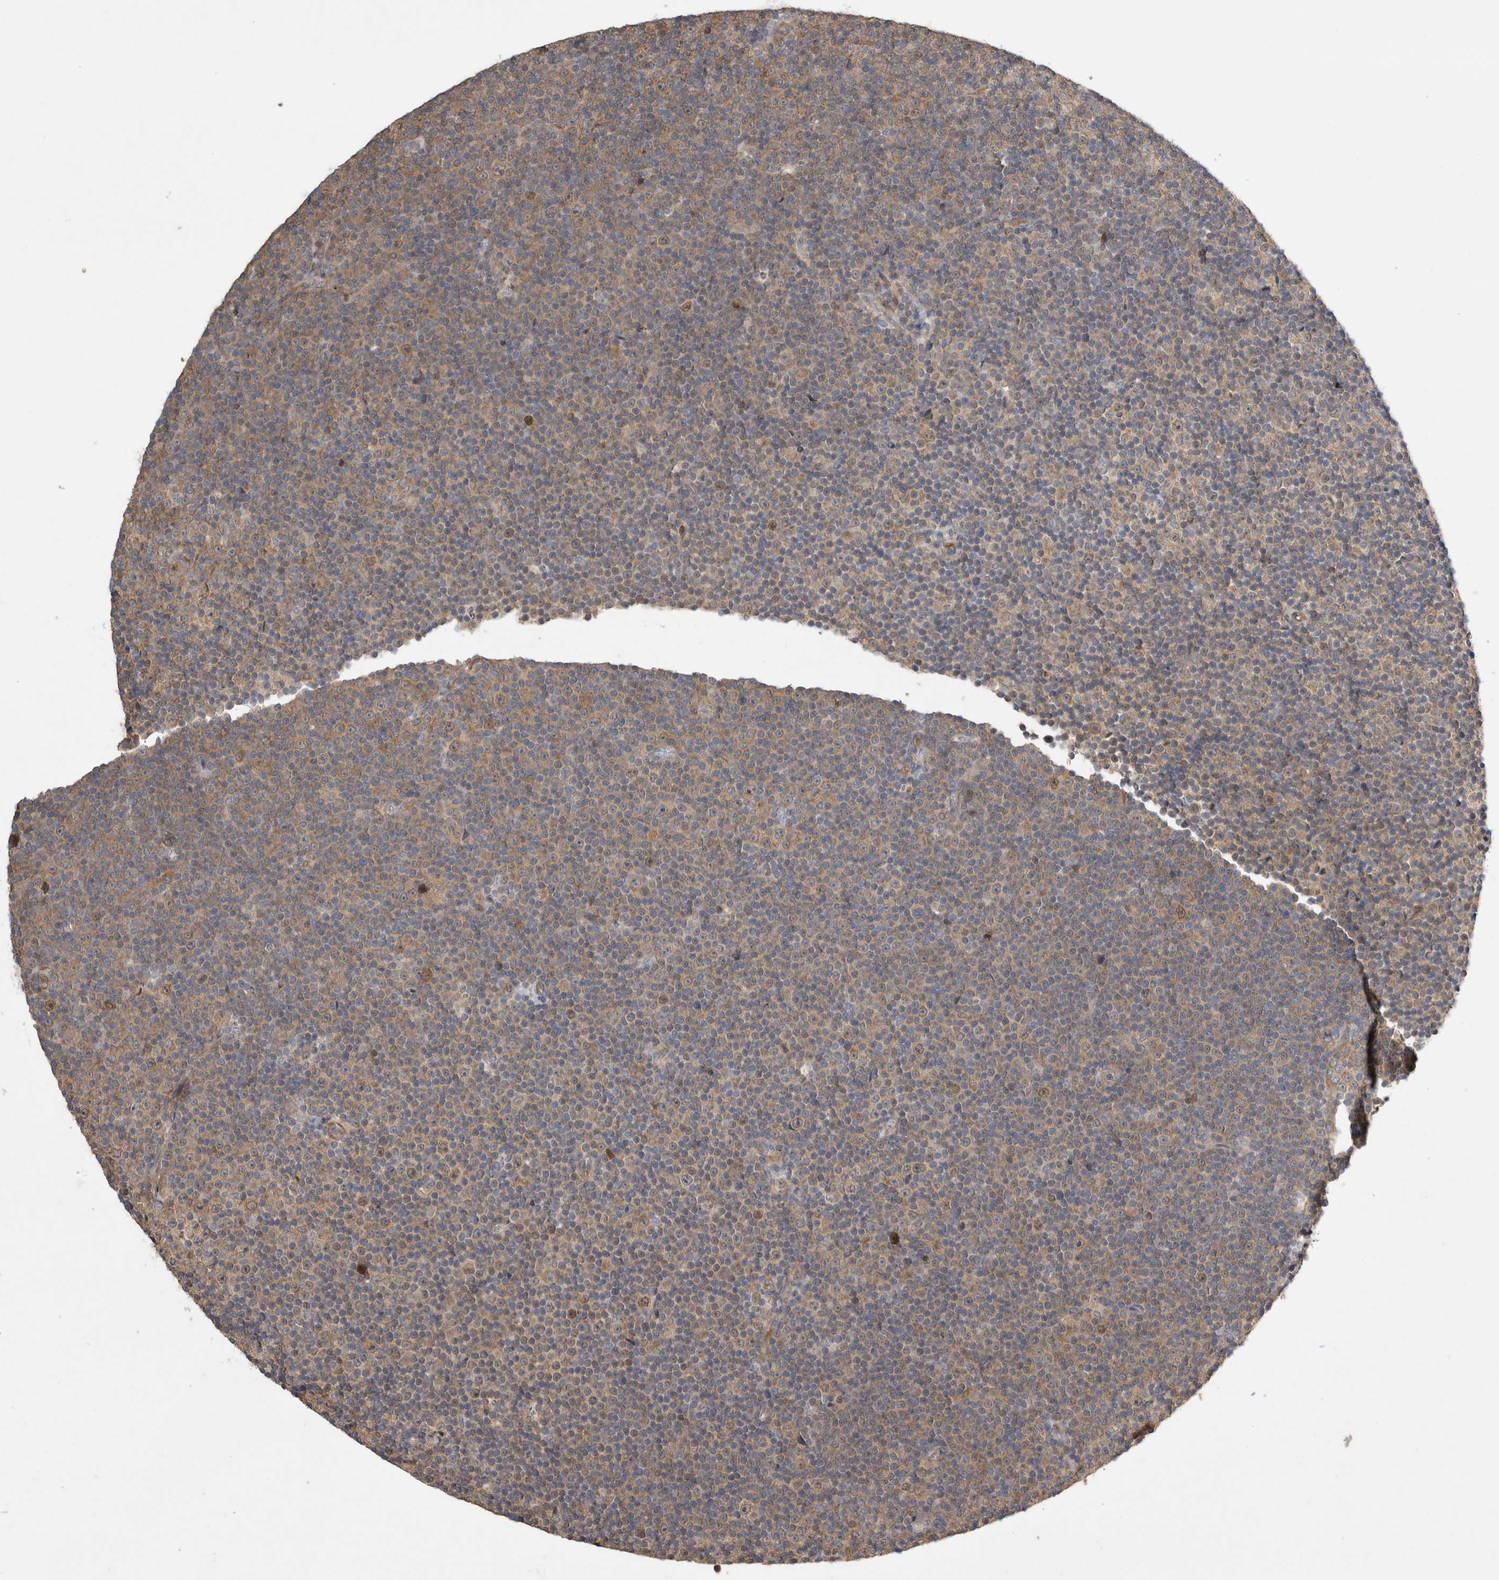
{"staining": {"intensity": "weak", "quantity": ">75%", "location": "cytoplasmic/membranous"}, "tissue": "lymphoma", "cell_type": "Tumor cells", "image_type": "cancer", "snomed": [{"axis": "morphology", "description": "Malignant lymphoma, non-Hodgkin's type, Low grade"}, {"axis": "topography", "description": "Lymph node"}], "caption": "Immunohistochemical staining of human low-grade malignant lymphoma, non-Hodgkin's type demonstrates weak cytoplasmic/membranous protein positivity in about >75% of tumor cells. (DAB IHC with brightfield microscopy, high magnification).", "gene": "TRMT61B", "patient": {"sex": "female", "age": 67}}